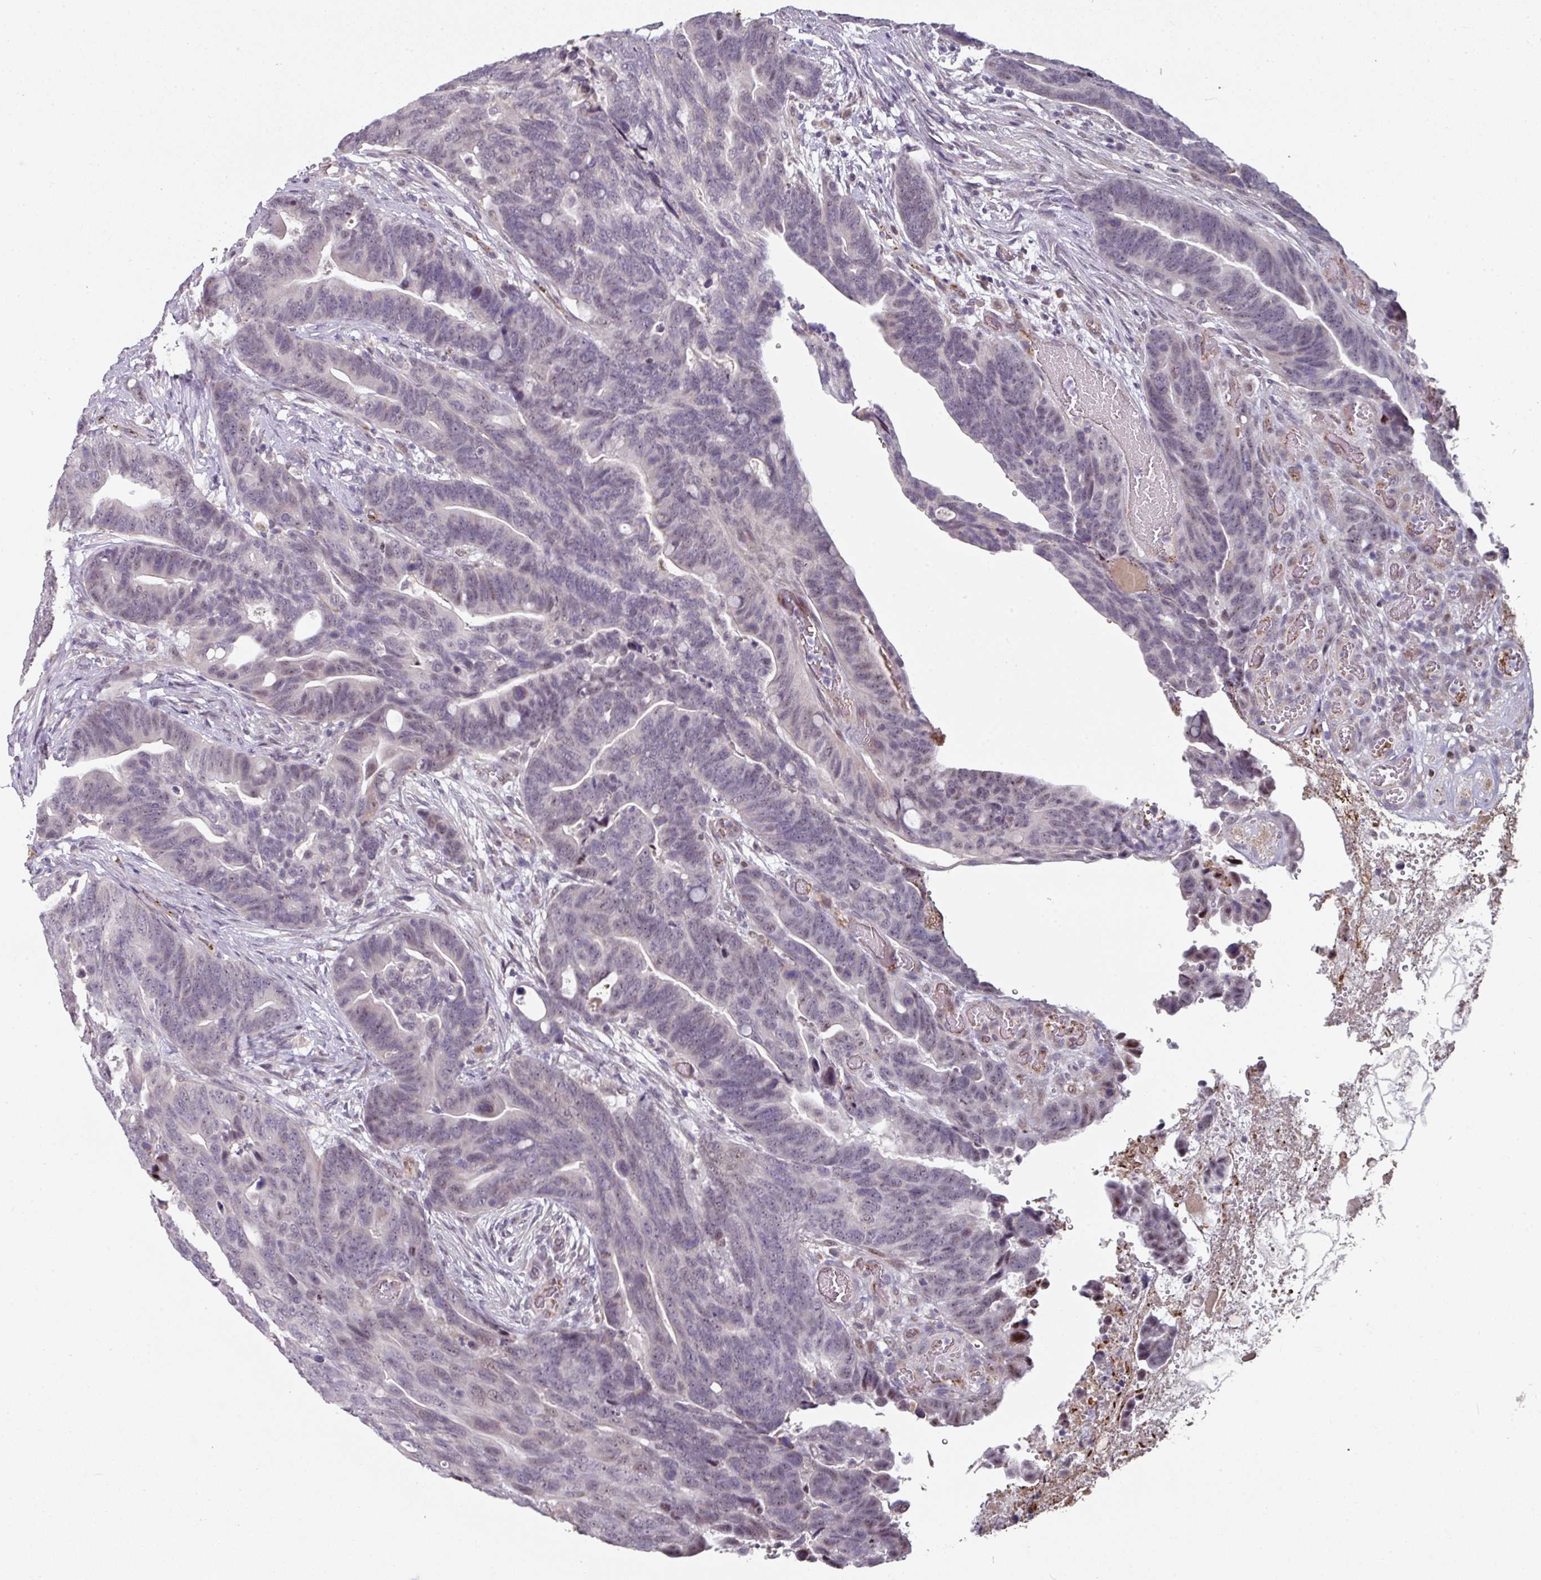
{"staining": {"intensity": "negative", "quantity": "none", "location": "none"}, "tissue": "colorectal cancer", "cell_type": "Tumor cells", "image_type": "cancer", "snomed": [{"axis": "morphology", "description": "Adenocarcinoma, NOS"}, {"axis": "topography", "description": "Colon"}], "caption": "High magnification brightfield microscopy of adenocarcinoma (colorectal) stained with DAB (3,3'-diaminobenzidine) (brown) and counterstained with hematoxylin (blue): tumor cells show no significant staining. The staining is performed using DAB brown chromogen with nuclei counter-stained in using hematoxylin.", "gene": "SIDT2", "patient": {"sex": "female", "age": 82}}